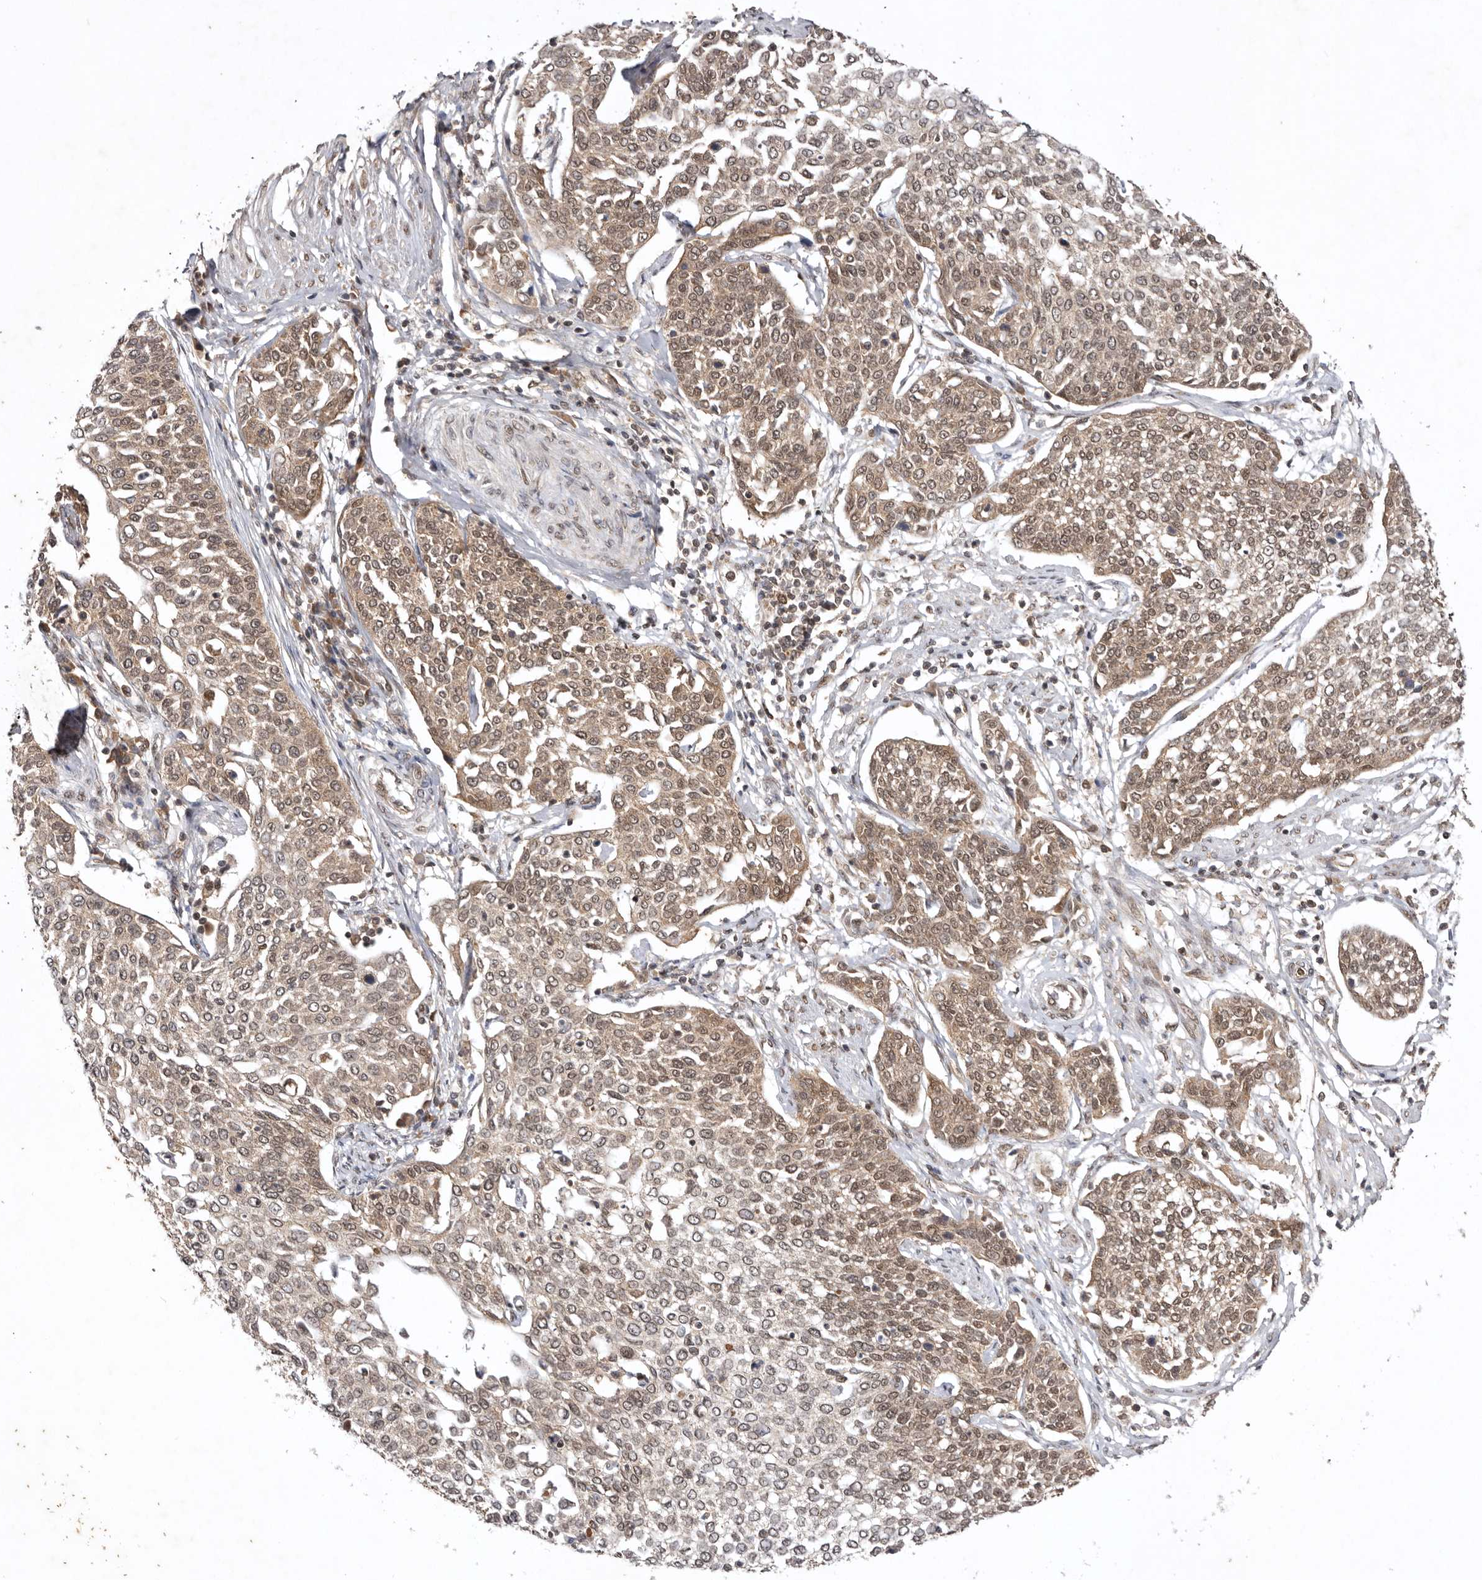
{"staining": {"intensity": "weak", "quantity": ">75%", "location": "cytoplasmic/membranous,nuclear"}, "tissue": "cervical cancer", "cell_type": "Tumor cells", "image_type": "cancer", "snomed": [{"axis": "morphology", "description": "Squamous cell carcinoma, NOS"}, {"axis": "topography", "description": "Cervix"}], "caption": "Immunohistochemistry (IHC) of human cervical cancer exhibits low levels of weak cytoplasmic/membranous and nuclear positivity in about >75% of tumor cells.", "gene": "TARS2", "patient": {"sex": "female", "age": 34}}